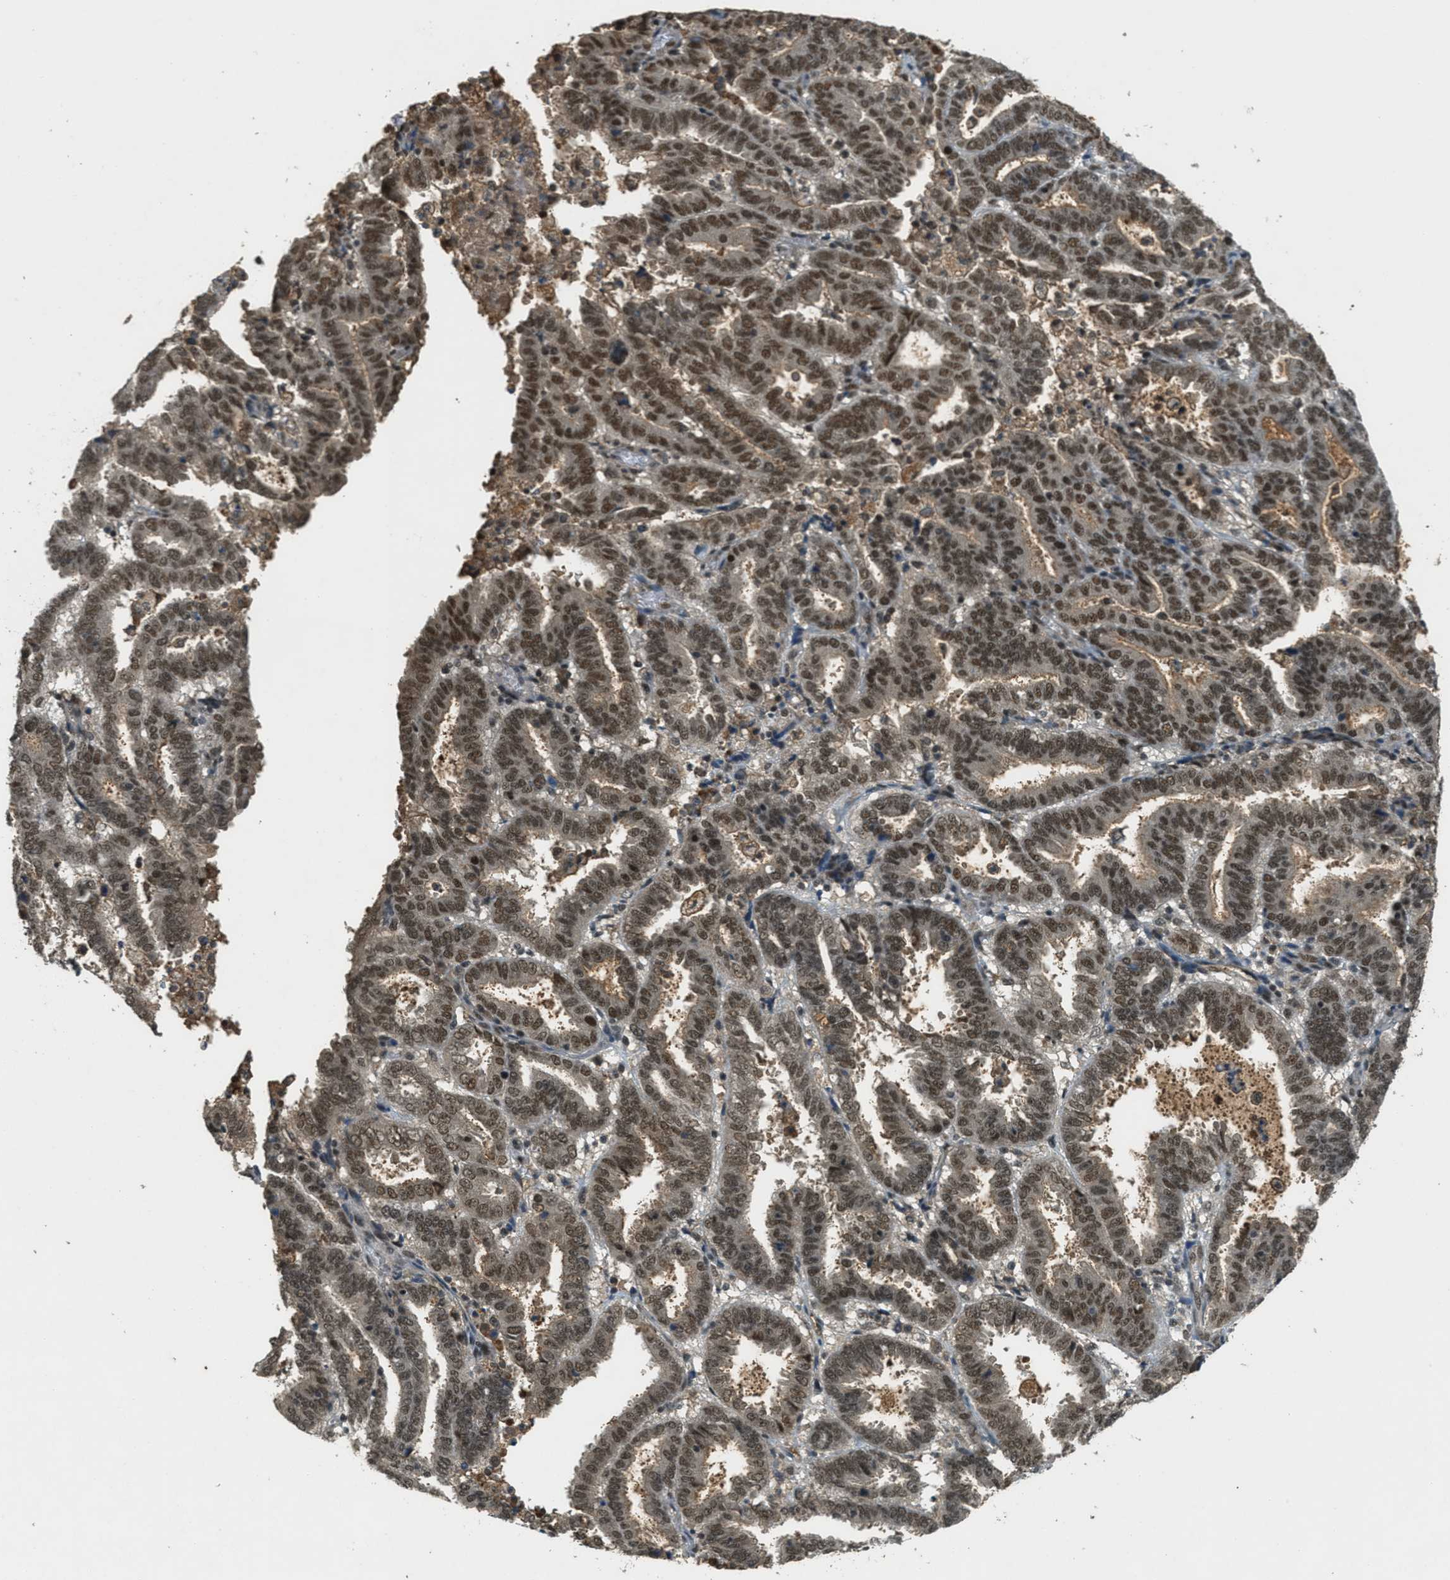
{"staining": {"intensity": "strong", "quantity": ">75%", "location": "nuclear"}, "tissue": "endometrial cancer", "cell_type": "Tumor cells", "image_type": "cancer", "snomed": [{"axis": "morphology", "description": "Adenocarcinoma, NOS"}, {"axis": "topography", "description": "Uterus"}], "caption": "Brown immunohistochemical staining in human endometrial cancer demonstrates strong nuclear expression in approximately >75% of tumor cells.", "gene": "ZNF148", "patient": {"sex": "female", "age": 83}}